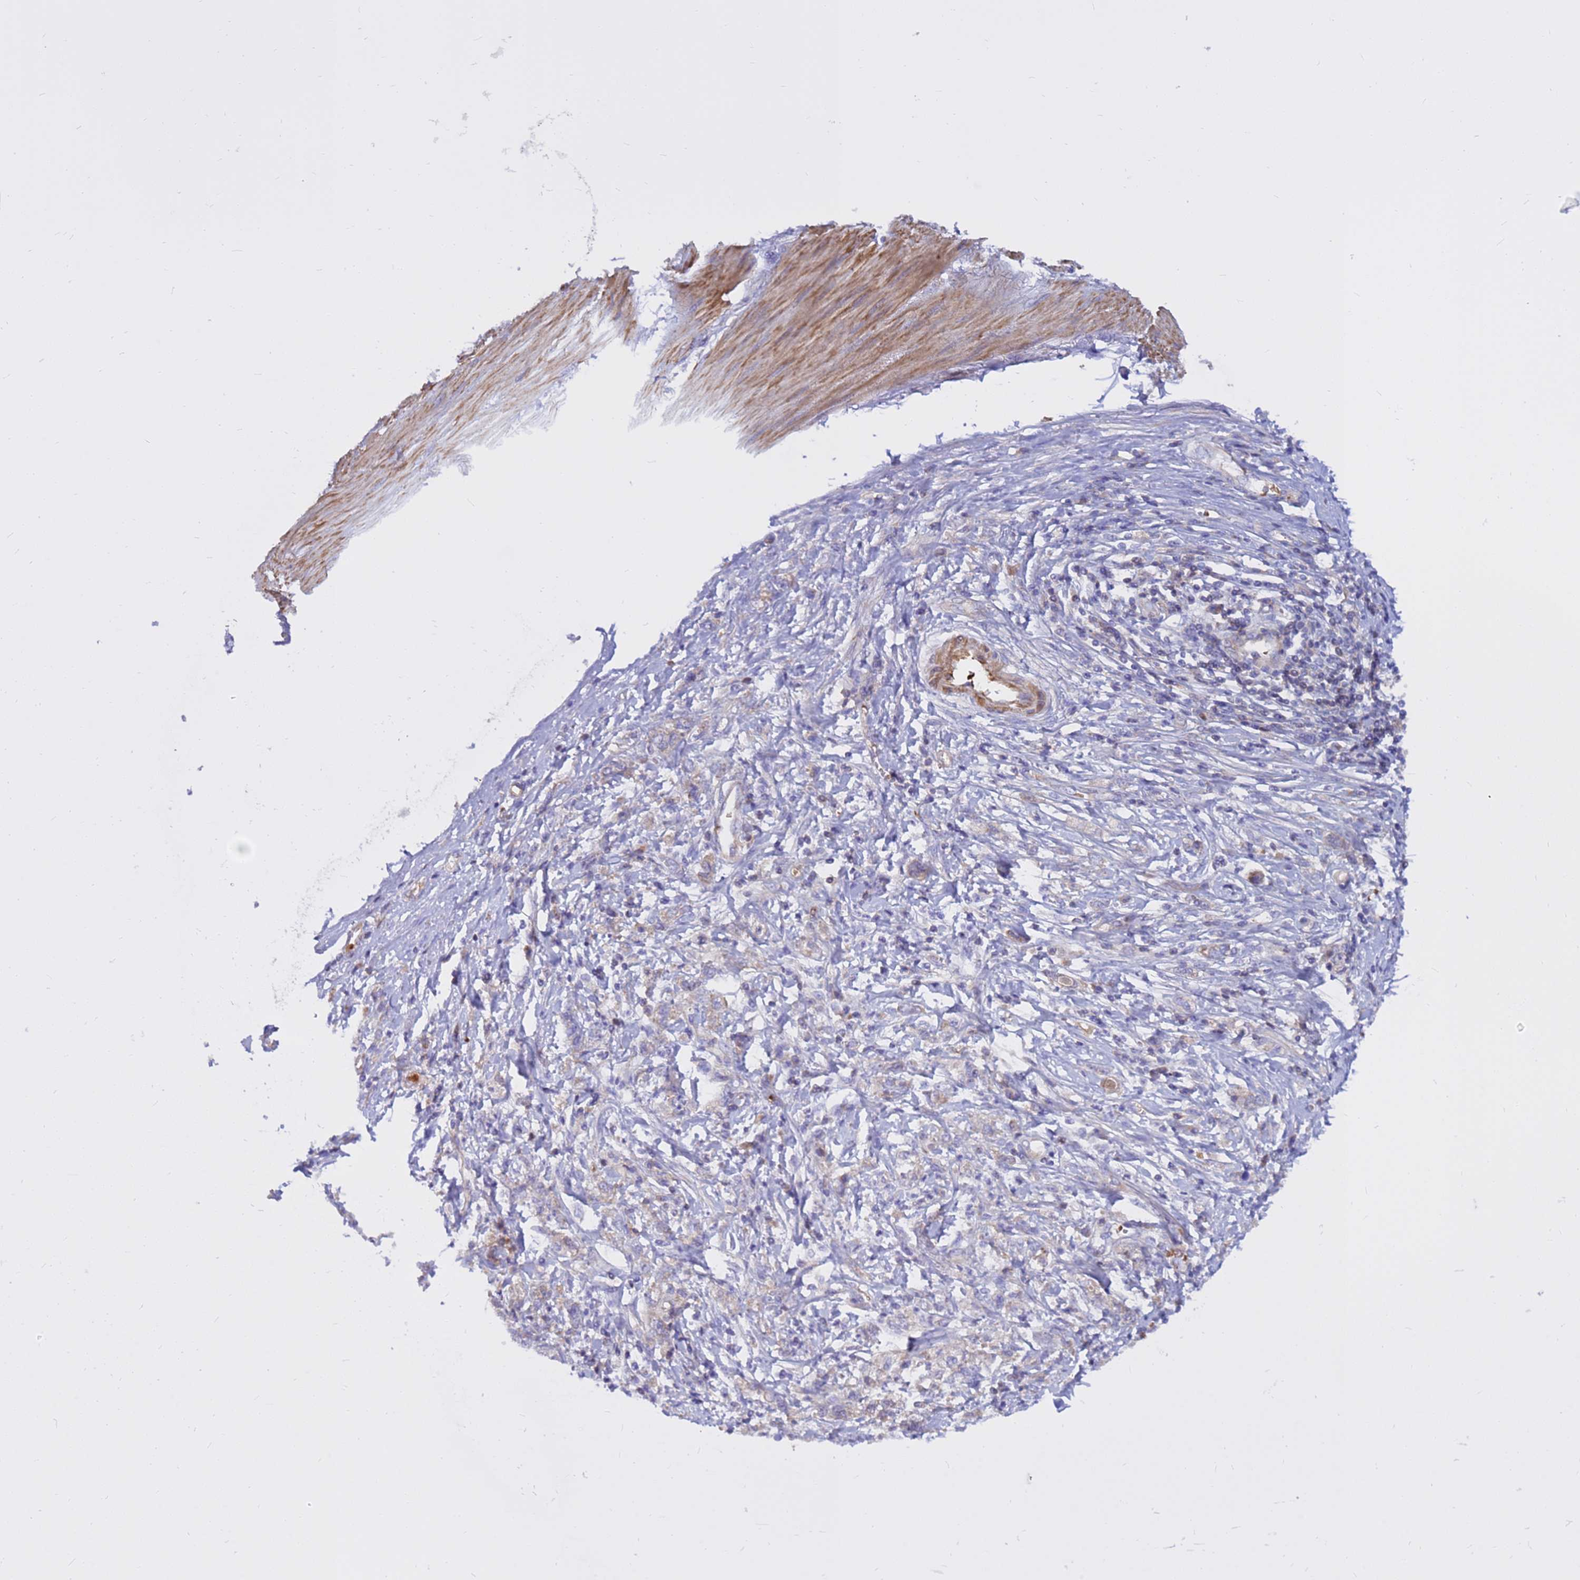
{"staining": {"intensity": "weak", "quantity": "<25%", "location": "cytoplasmic/membranous"}, "tissue": "stomach cancer", "cell_type": "Tumor cells", "image_type": "cancer", "snomed": [{"axis": "morphology", "description": "Adenocarcinoma, NOS"}, {"axis": "topography", "description": "Stomach"}], "caption": "This is an IHC photomicrograph of human adenocarcinoma (stomach). There is no expression in tumor cells.", "gene": "CRHBP", "patient": {"sex": "female", "age": 76}}